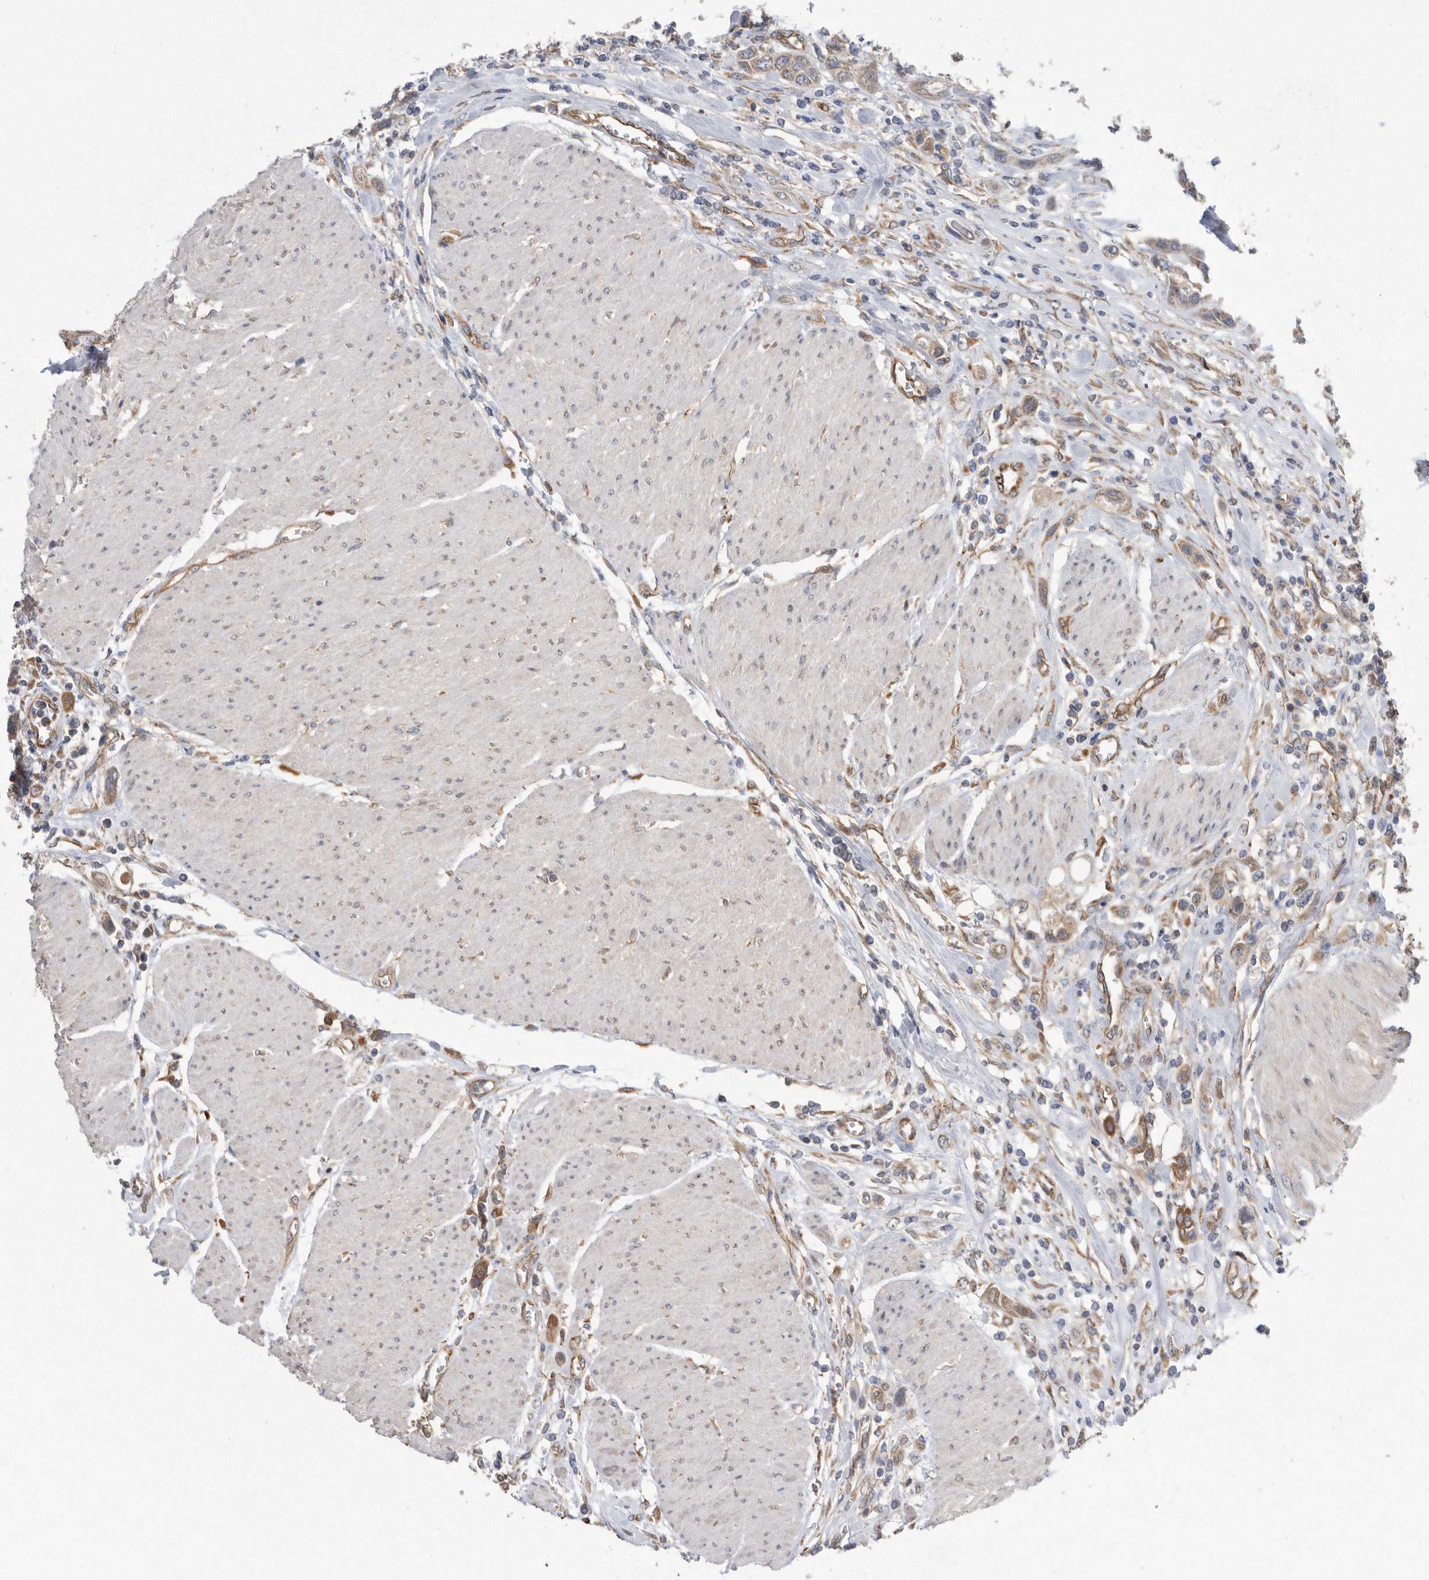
{"staining": {"intensity": "weak", "quantity": "25%-75%", "location": "cytoplasmic/membranous"}, "tissue": "urothelial cancer", "cell_type": "Tumor cells", "image_type": "cancer", "snomed": [{"axis": "morphology", "description": "Urothelial carcinoma, High grade"}, {"axis": "topography", "description": "Urinary bladder"}], "caption": "Brown immunohistochemical staining in urothelial cancer exhibits weak cytoplasmic/membranous staining in about 25%-75% of tumor cells.", "gene": "PON2", "patient": {"sex": "male", "age": 50}}